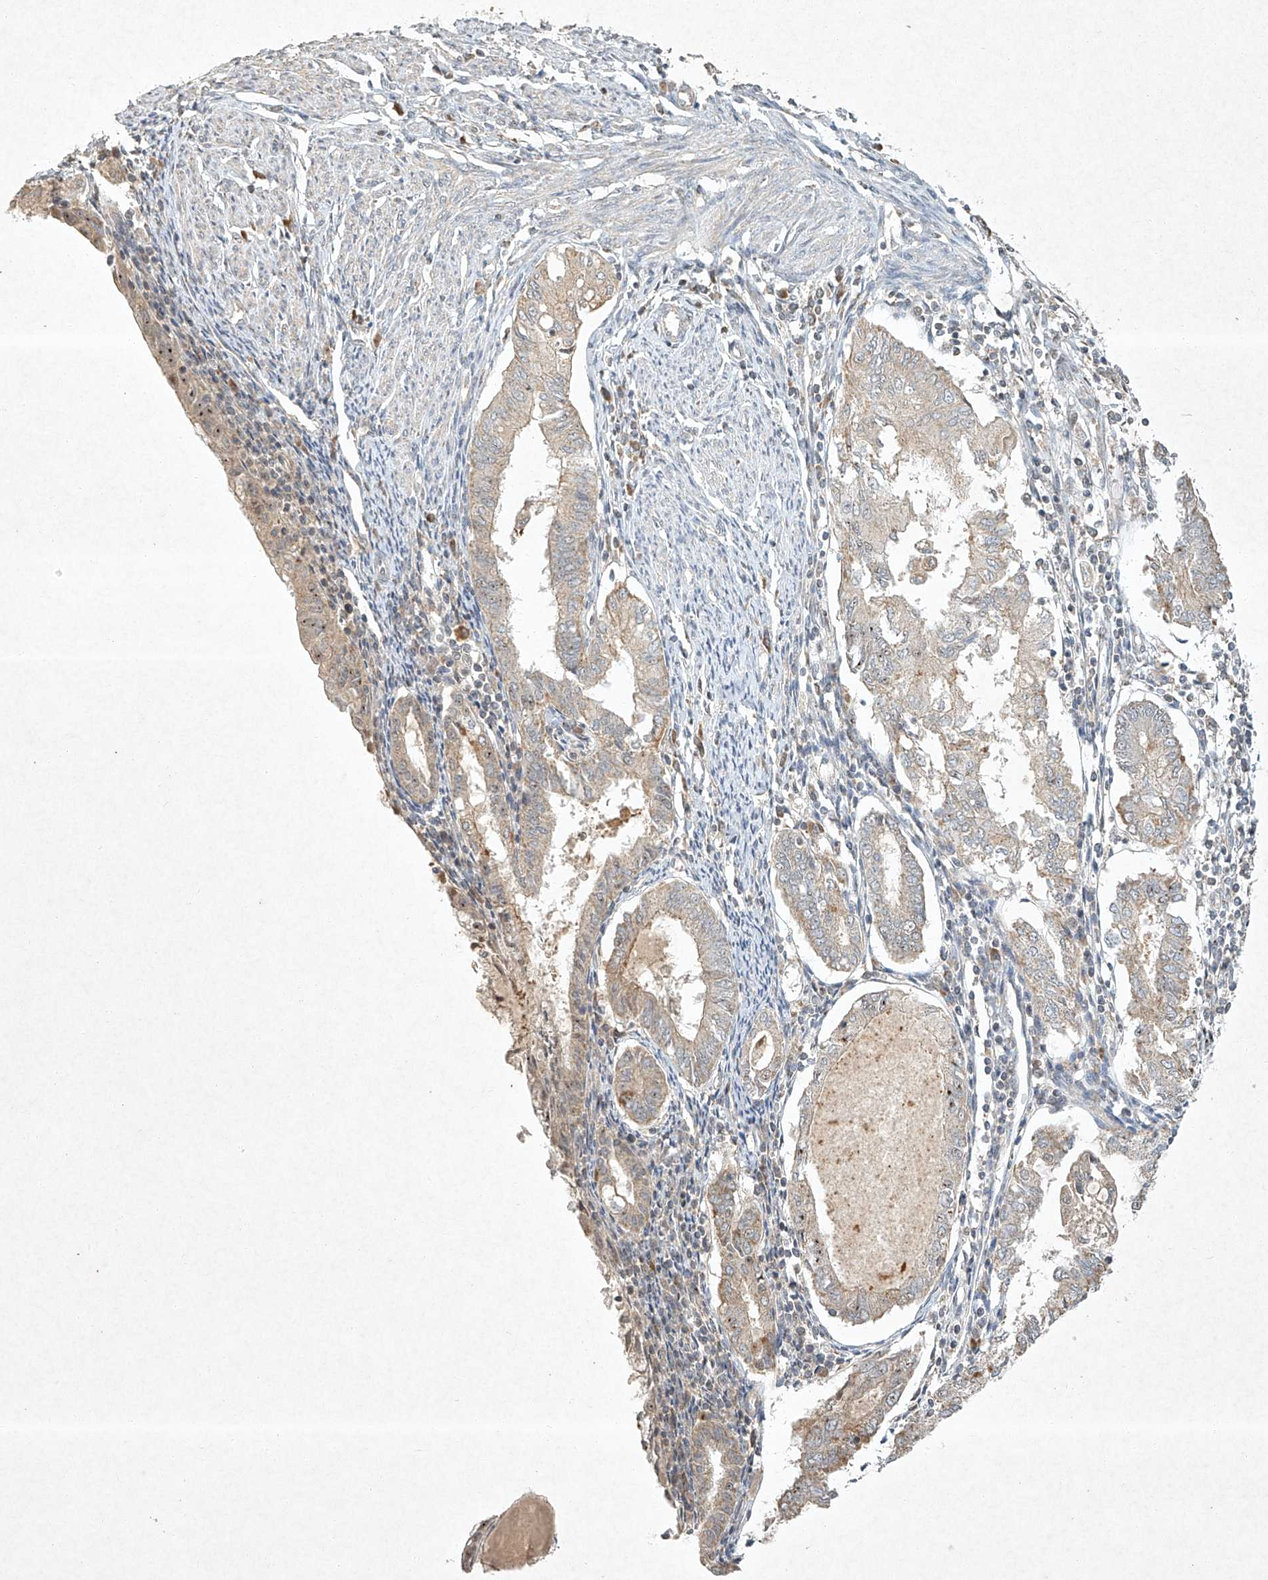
{"staining": {"intensity": "weak", "quantity": "<25%", "location": "cytoplasmic/membranous"}, "tissue": "endometrial cancer", "cell_type": "Tumor cells", "image_type": "cancer", "snomed": [{"axis": "morphology", "description": "Adenocarcinoma, NOS"}, {"axis": "topography", "description": "Endometrium"}], "caption": "Tumor cells show no significant positivity in endometrial cancer (adenocarcinoma).", "gene": "BTRC", "patient": {"sex": "female", "age": 86}}